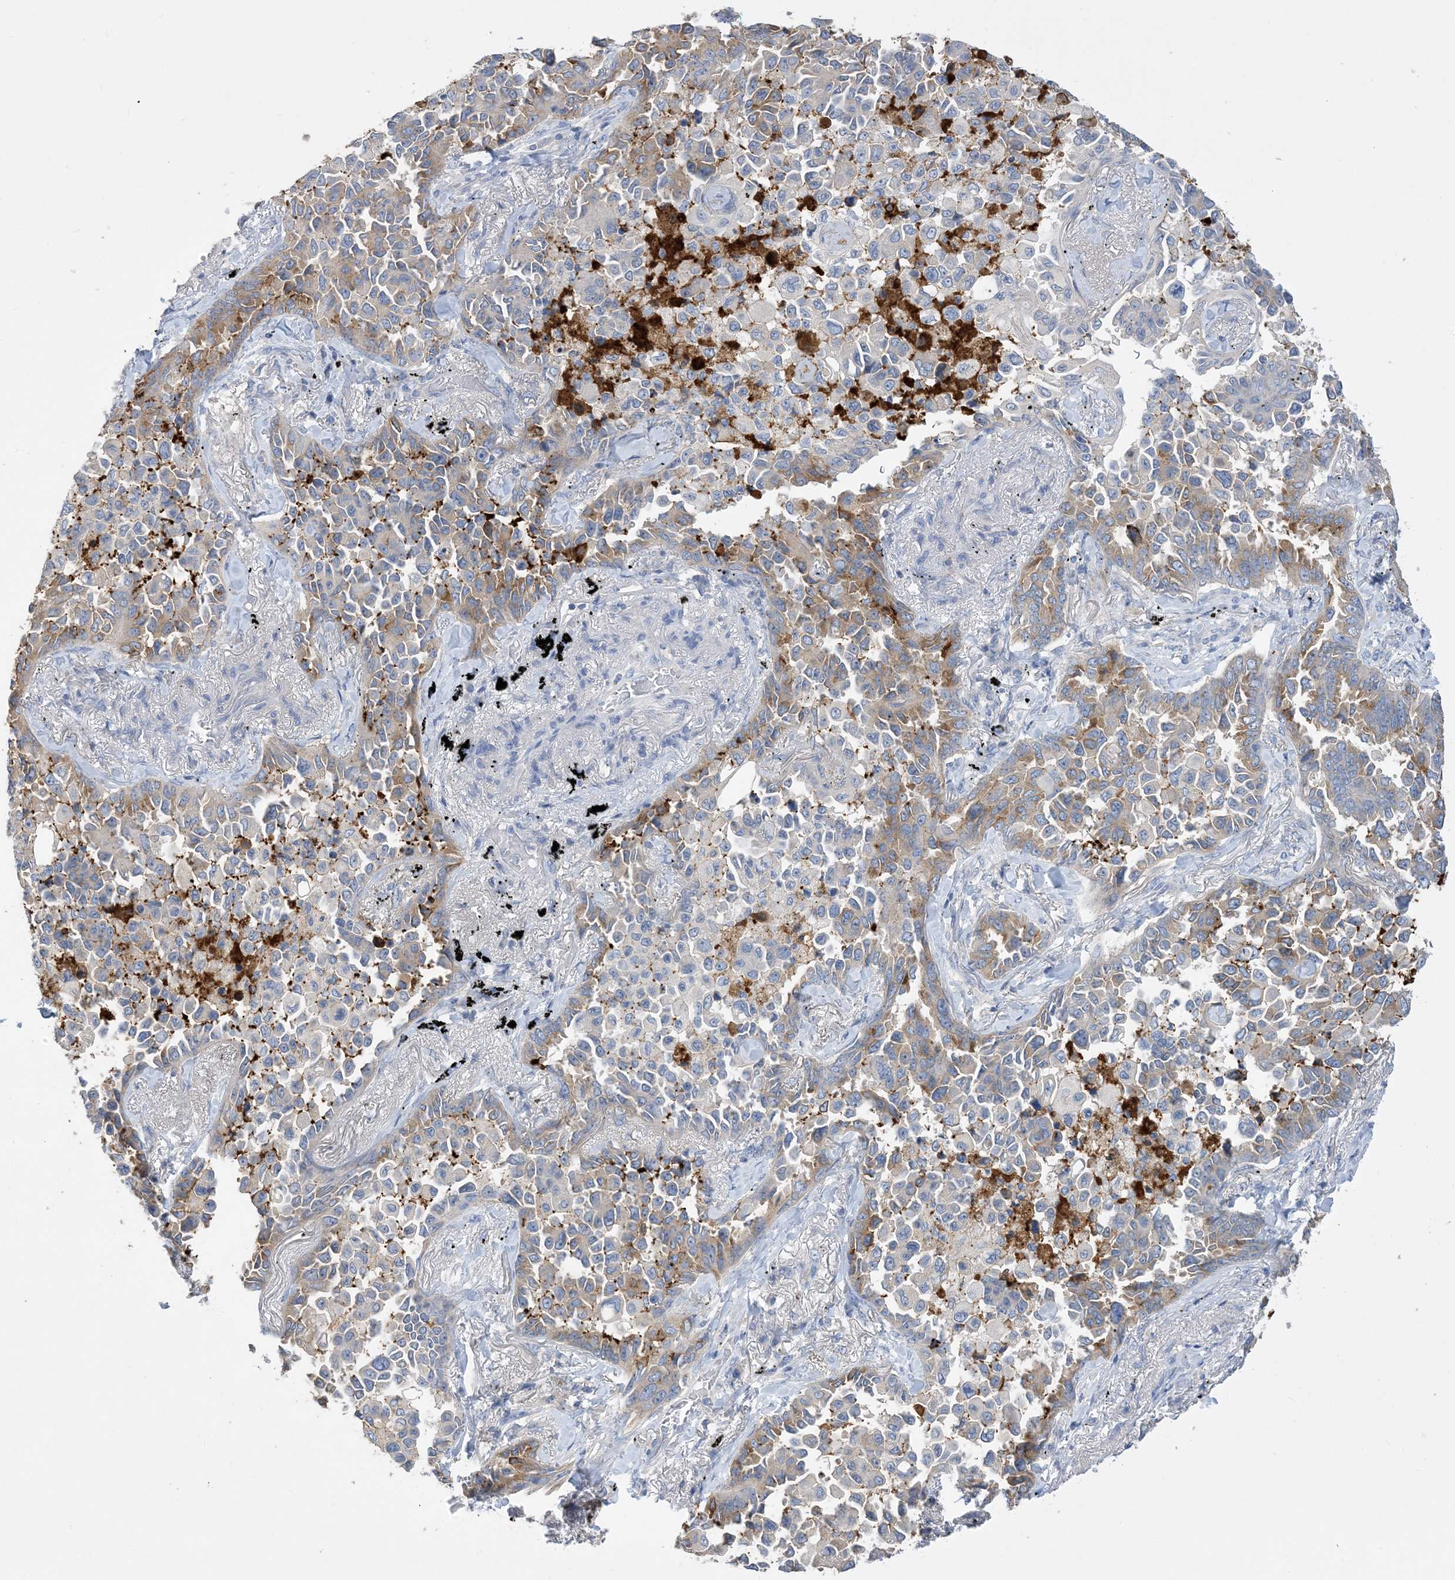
{"staining": {"intensity": "moderate", "quantity": "<25%", "location": "cytoplasmic/membranous"}, "tissue": "lung cancer", "cell_type": "Tumor cells", "image_type": "cancer", "snomed": [{"axis": "morphology", "description": "Adenocarcinoma, NOS"}, {"axis": "topography", "description": "Lung"}], "caption": "The image displays staining of lung cancer, revealing moderate cytoplasmic/membranous protein positivity (brown color) within tumor cells.", "gene": "KPRP", "patient": {"sex": "female", "age": 67}}